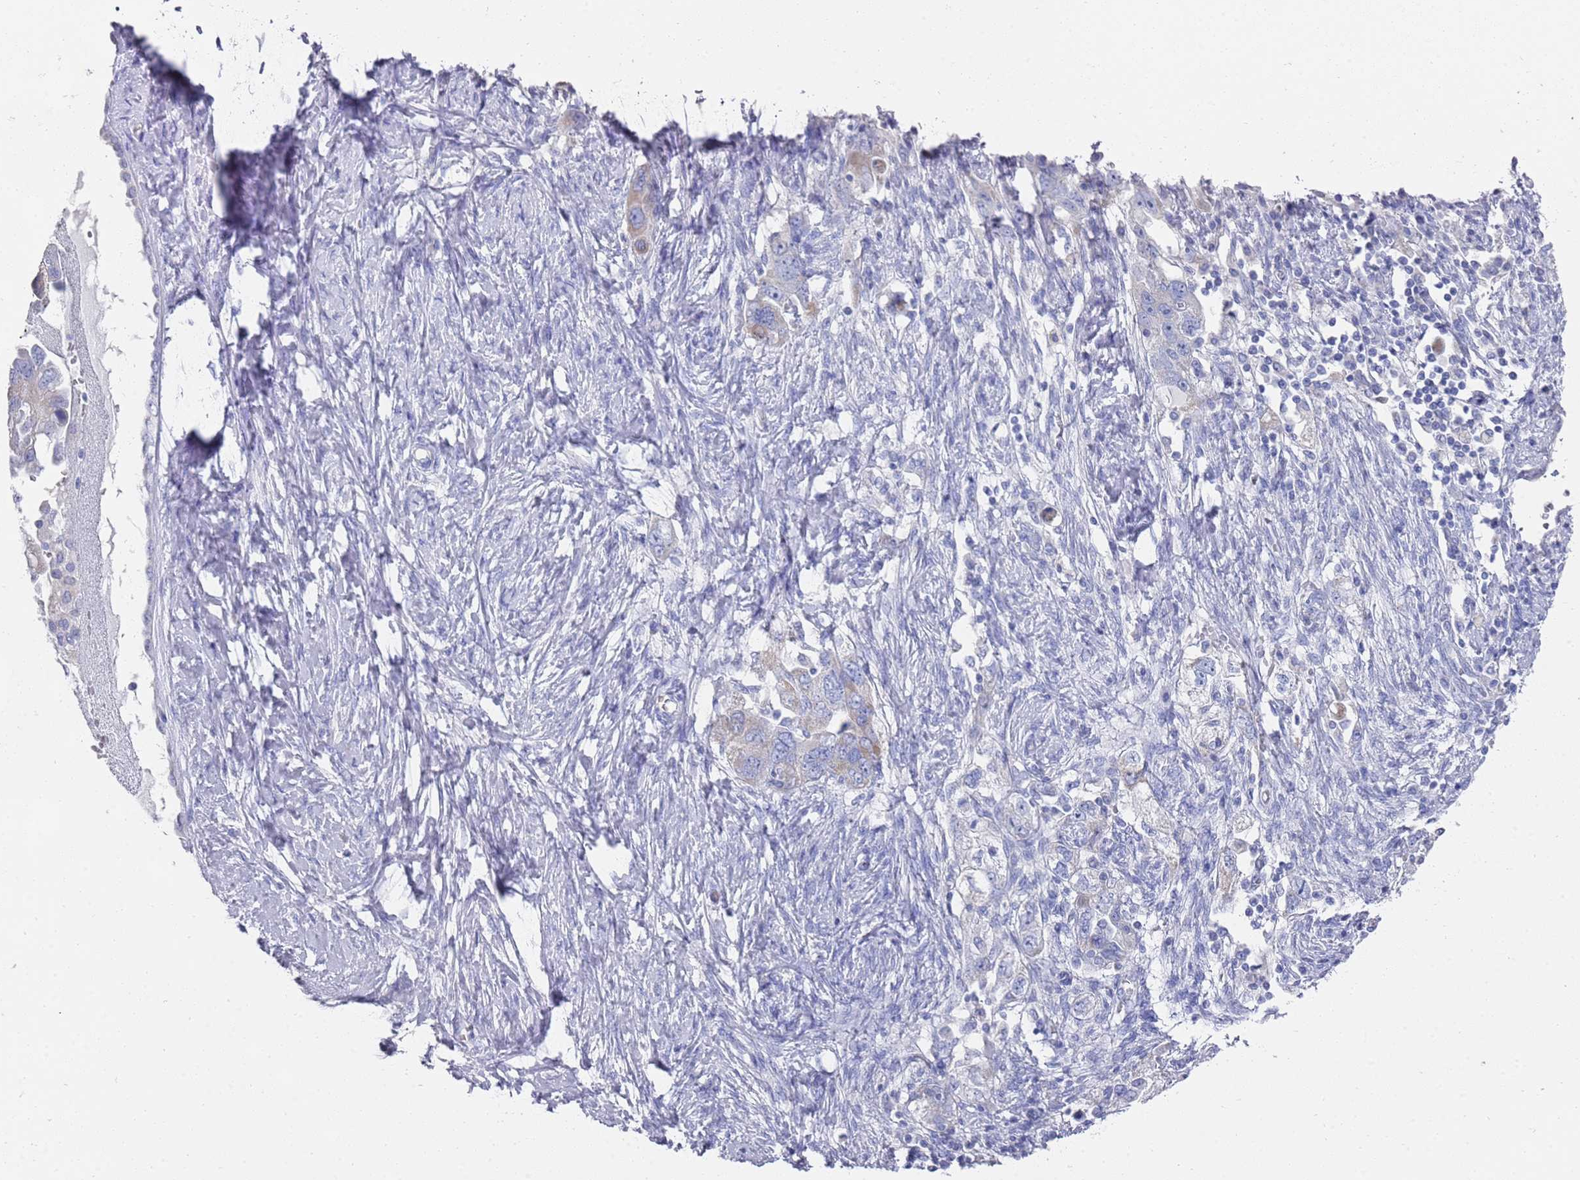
{"staining": {"intensity": "negative", "quantity": "none", "location": "none"}, "tissue": "ovarian cancer", "cell_type": "Tumor cells", "image_type": "cancer", "snomed": [{"axis": "morphology", "description": "Carcinoma, NOS"}, {"axis": "morphology", "description": "Cystadenocarcinoma, serous, NOS"}, {"axis": "topography", "description": "Ovary"}], "caption": "Carcinoma (ovarian) stained for a protein using immunohistochemistry (IHC) shows no positivity tumor cells.", "gene": "SCAPER", "patient": {"sex": "female", "age": 69}}